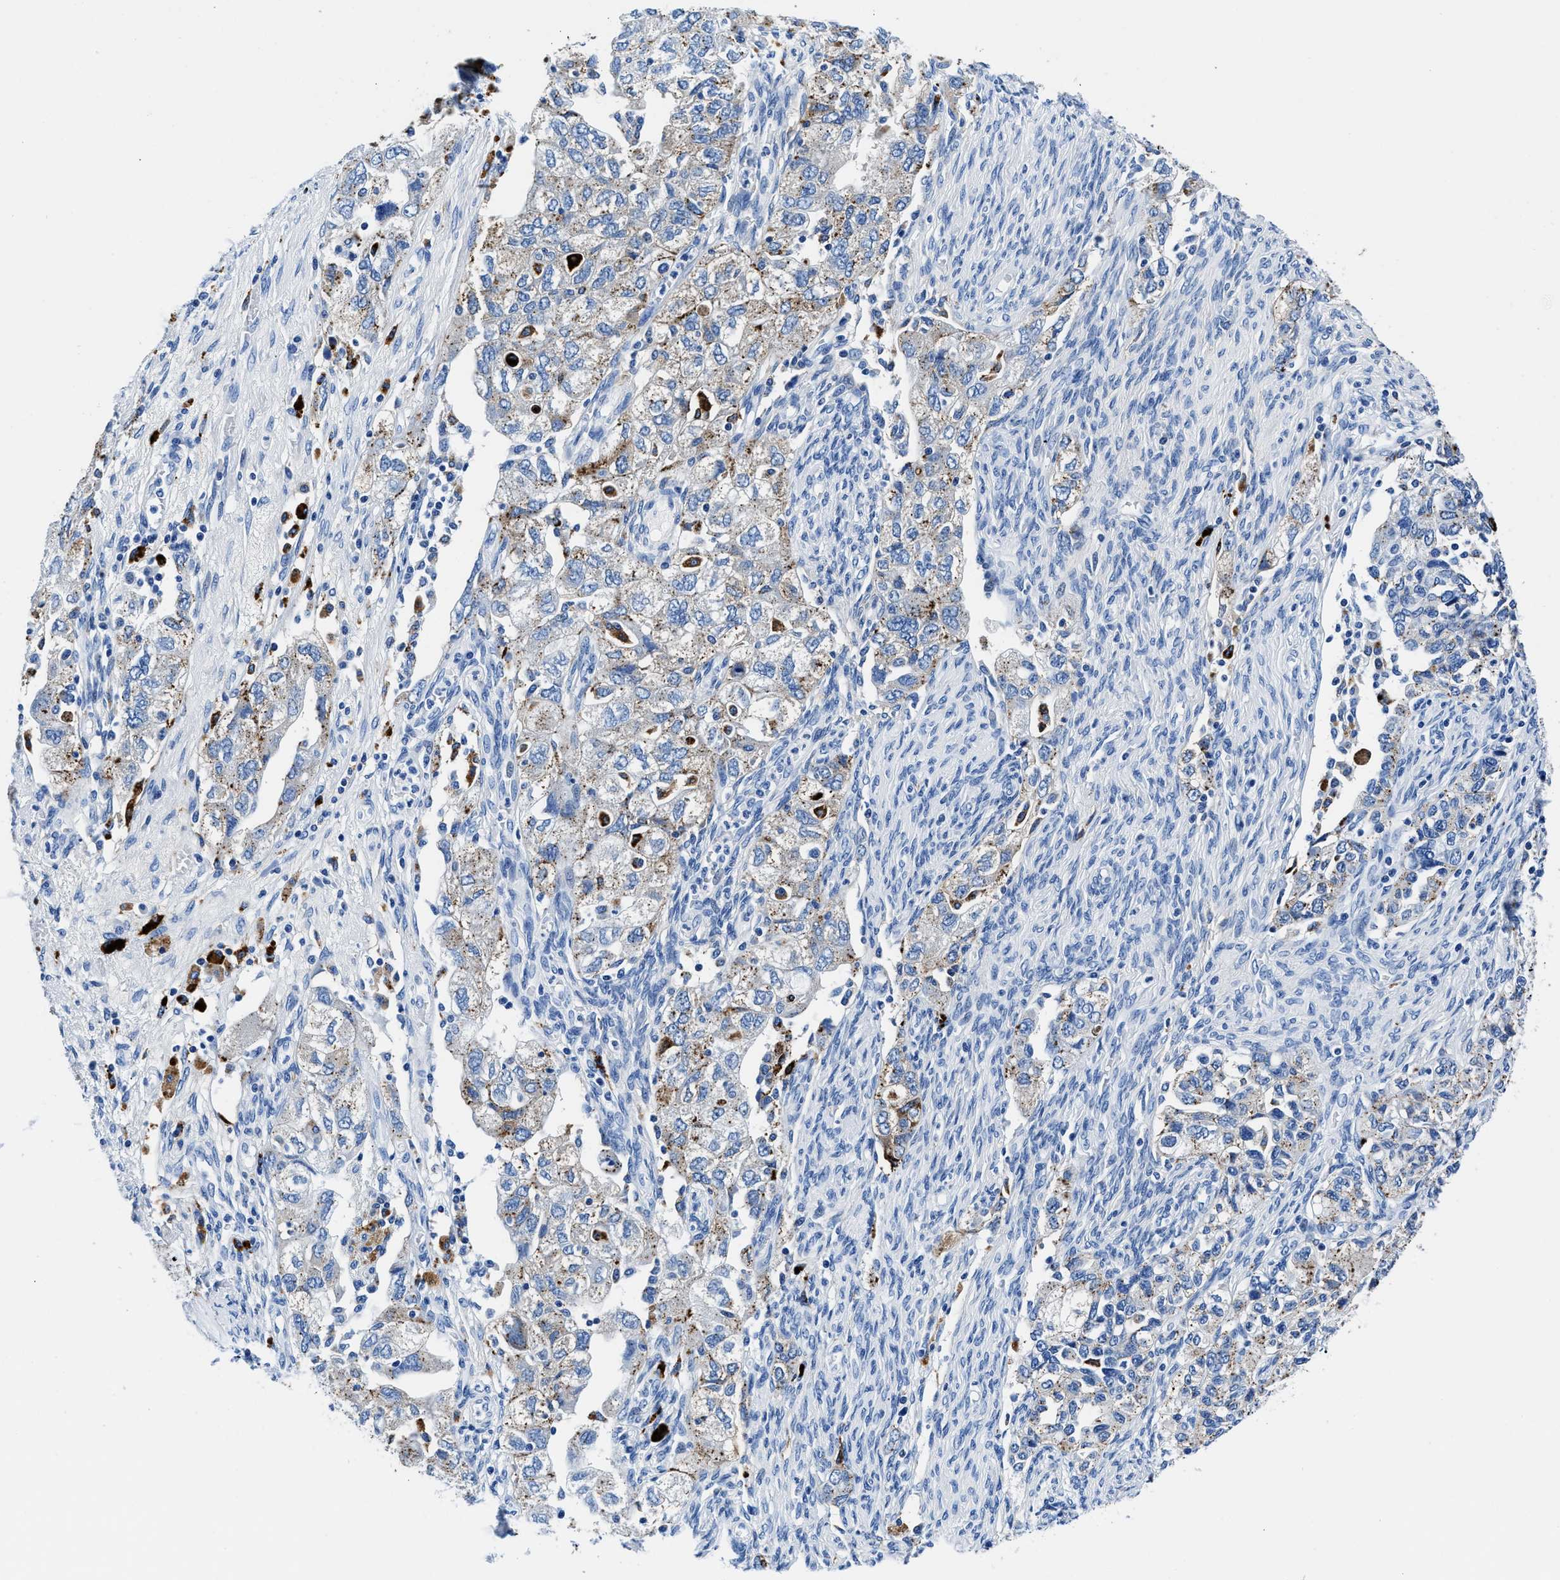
{"staining": {"intensity": "weak", "quantity": "<25%", "location": "cytoplasmic/membranous"}, "tissue": "ovarian cancer", "cell_type": "Tumor cells", "image_type": "cancer", "snomed": [{"axis": "morphology", "description": "Carcinoma, NOS"}, {"axis": "morphology", "description": "Cystadenocarcinoma, serous, NOS"}, {"axis": "topography", "description": "Ovary"}], "caption": "Tumor cells show no significant protein staining in carcinoma (ovarian).", "gene": "OR14K1", "patient": {"sex": "female", "age": 69}}